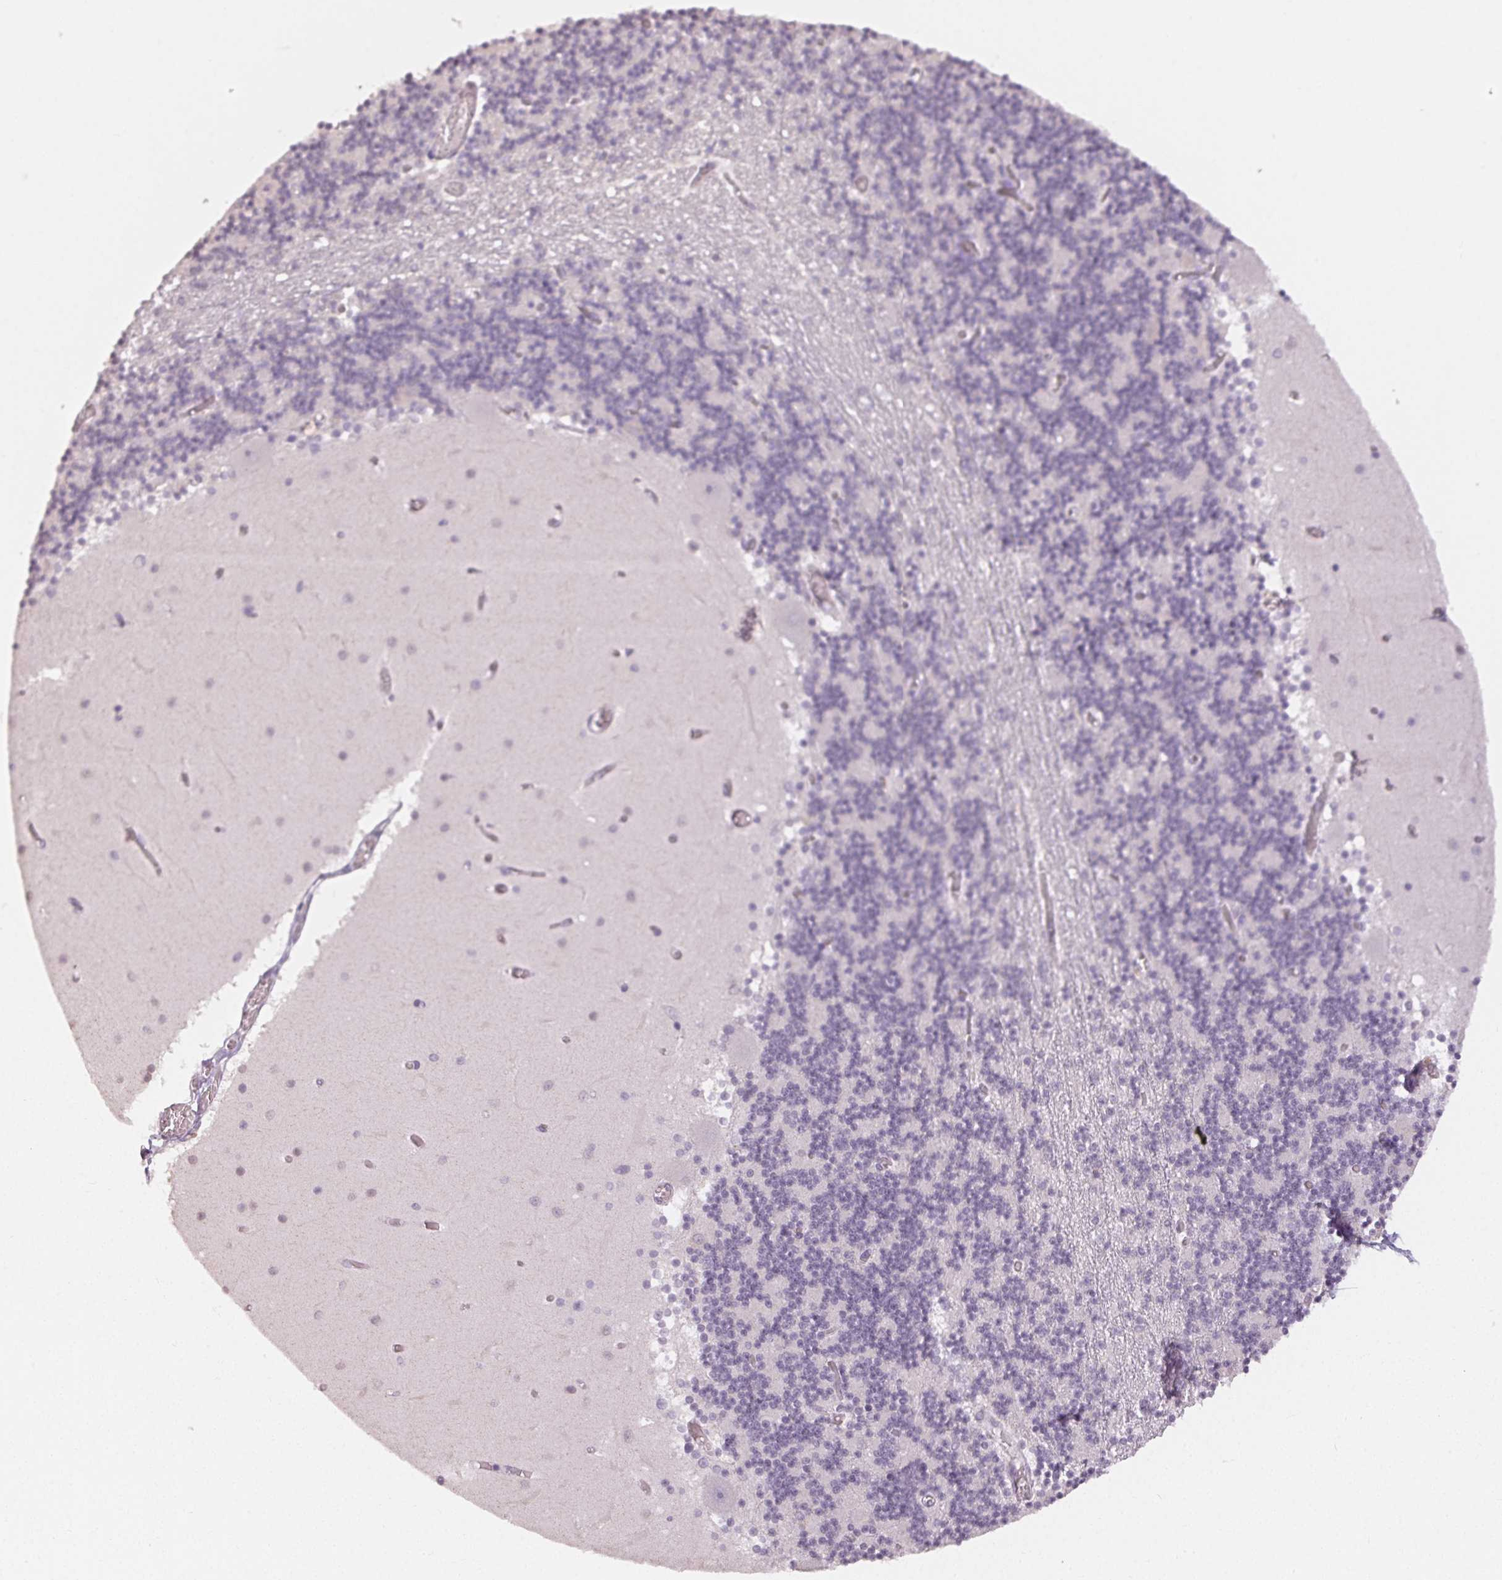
{"staining": {"intensity": "negative", "quantity": "none", "location": "none"}, "tissue": "cerebellum", "cell_type": "Cells in granular layer", "image_type": "normal", "snomed": [{"axis": "morphology", "description": "Normal tissue, NOS"}, {"axis": "topography", "description": "Cerebellum"}], "caption": "A high-resolution image shows immunohistochemistry staining of normal cerebellum, which shows no significant staining in cells in granular layer. Brightfield microscopy of IHC stained with DAB (brown) and hematoxylin (blue), captured at high magnification.", "gene": "TMEM174", "patient": {"sex": "female", "age": 28}}